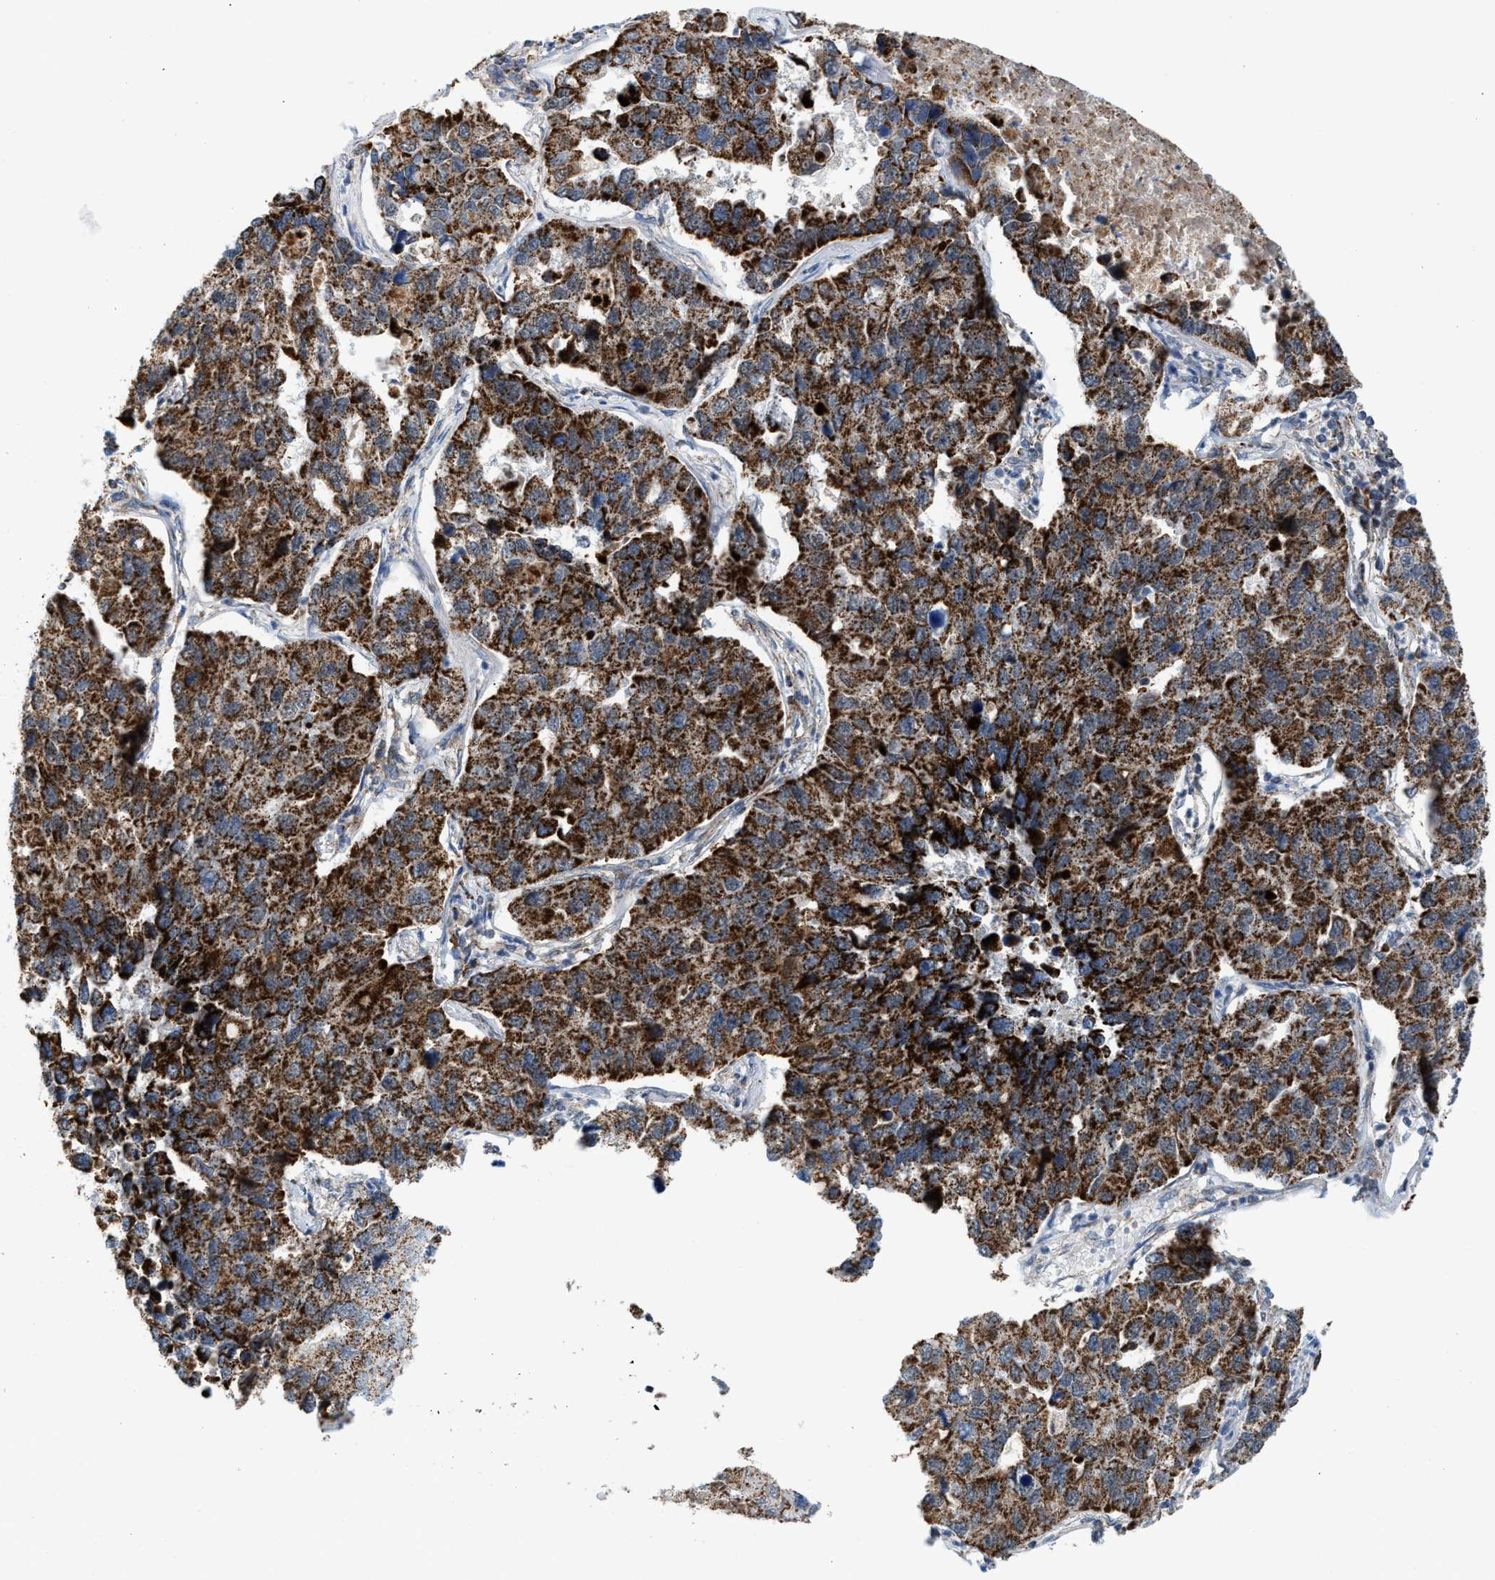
{"staining": {"intensity": "strong", "quantity": ">75%", "location": "cytoplasmic/membranous"}, "tissue": "lung cancer", "cell_type": "Tumor cells", "image_type": "cancer", "snomed": [{"axis": "morphology", "description": "Adenocarcinoma, NOS"}, {"axis": "topography", "description": "Lung"}], "caption": "Immunohistochemistry photomicrograph of human adenocarcinoma (lung) stained for a protein (brown), which displays high levels of strong cytoplasmic/membranous expression in approximately >75% of tumor cells.", "gene": "PMPCA", "patient": {"sex": "male", "age": 64}}